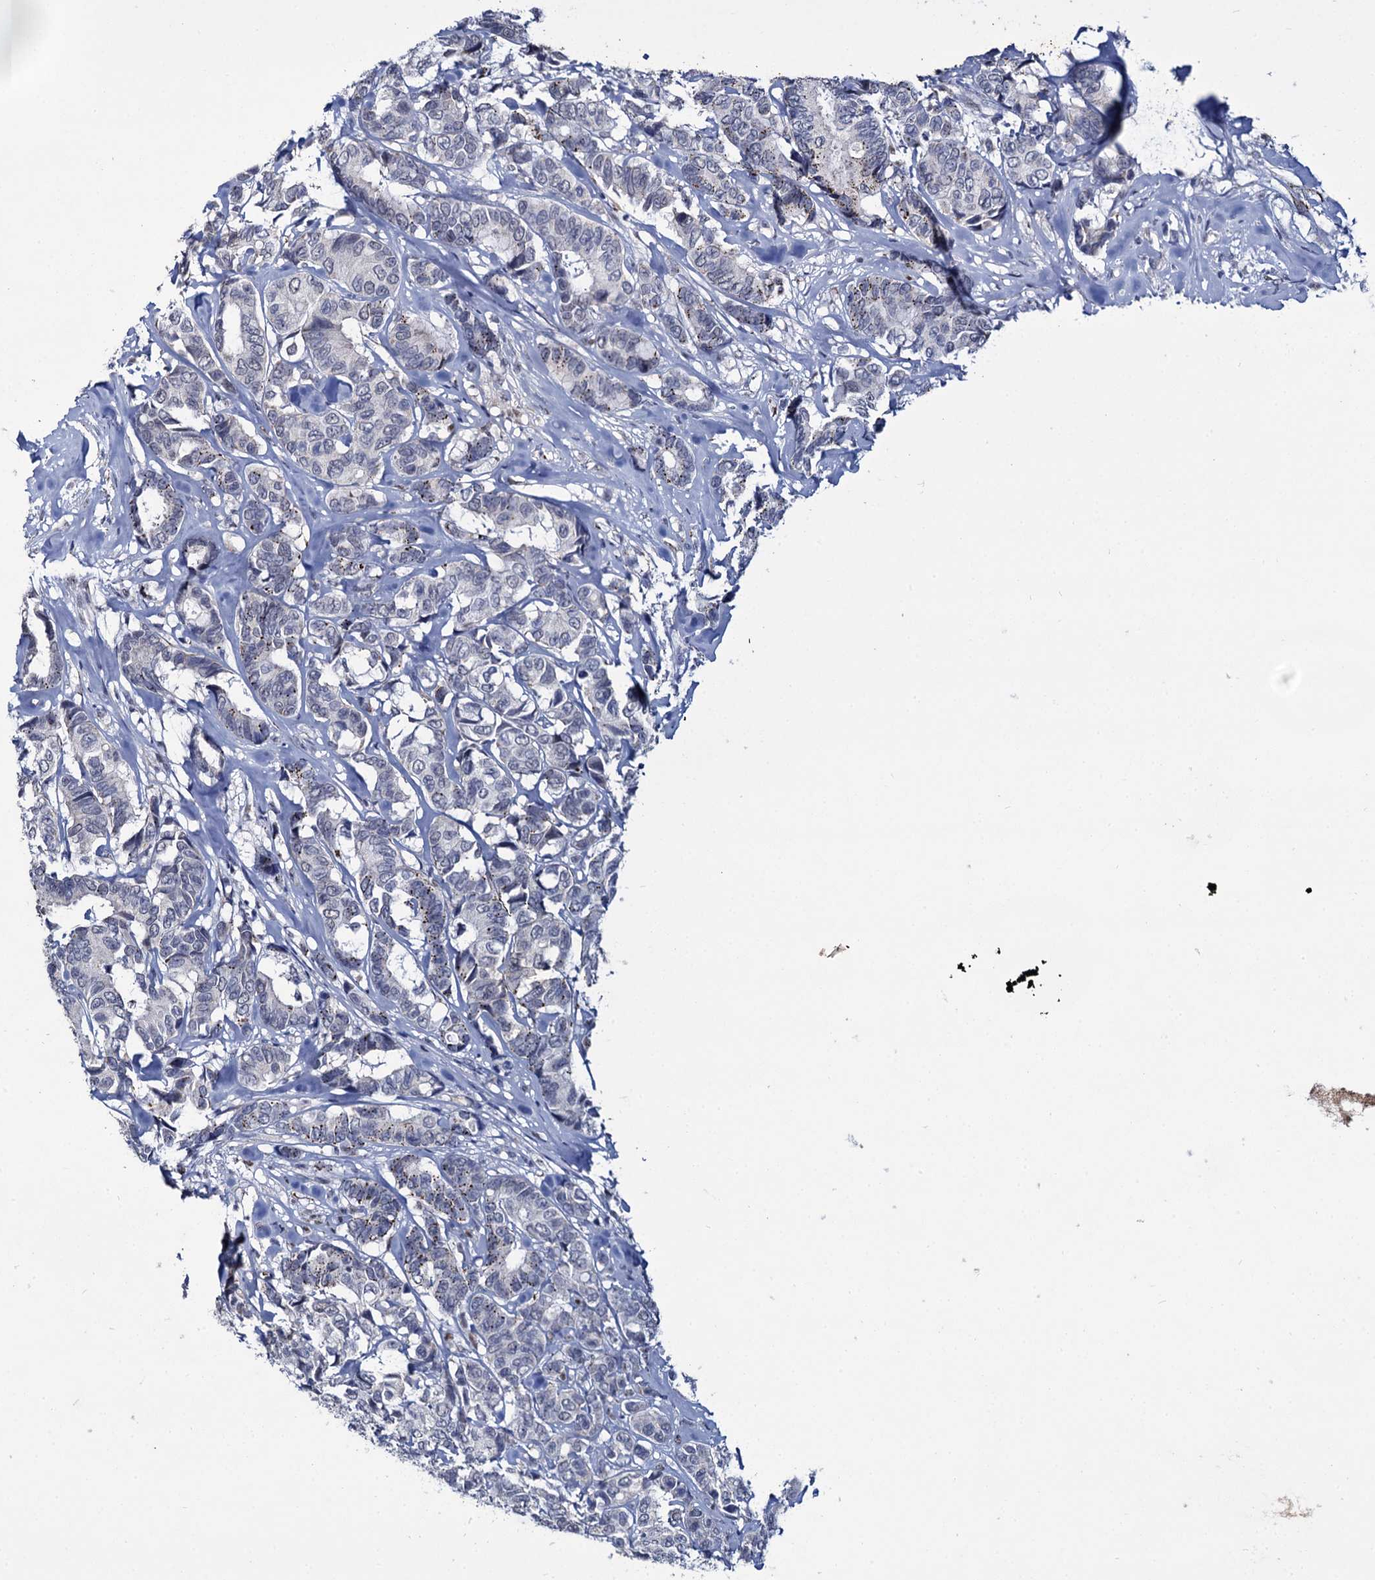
{"staining": {"intensity": "negative", "quantity": "none", "location": "none"}, "tissue": "breast cancer", "cell_type": "Tumor cells", "image_type": "cancer", "snomed": [{"axis": "morphology", "description": "Duct carcinoma"}, {"axis": "topography", "description": "Breast"}], "caption": "Human breast cancer stained for a protein using IHC reveals no positivity in tumor cells.", "gene": "RPUSD4", "patient": {"sex": "female", "age": 87}}